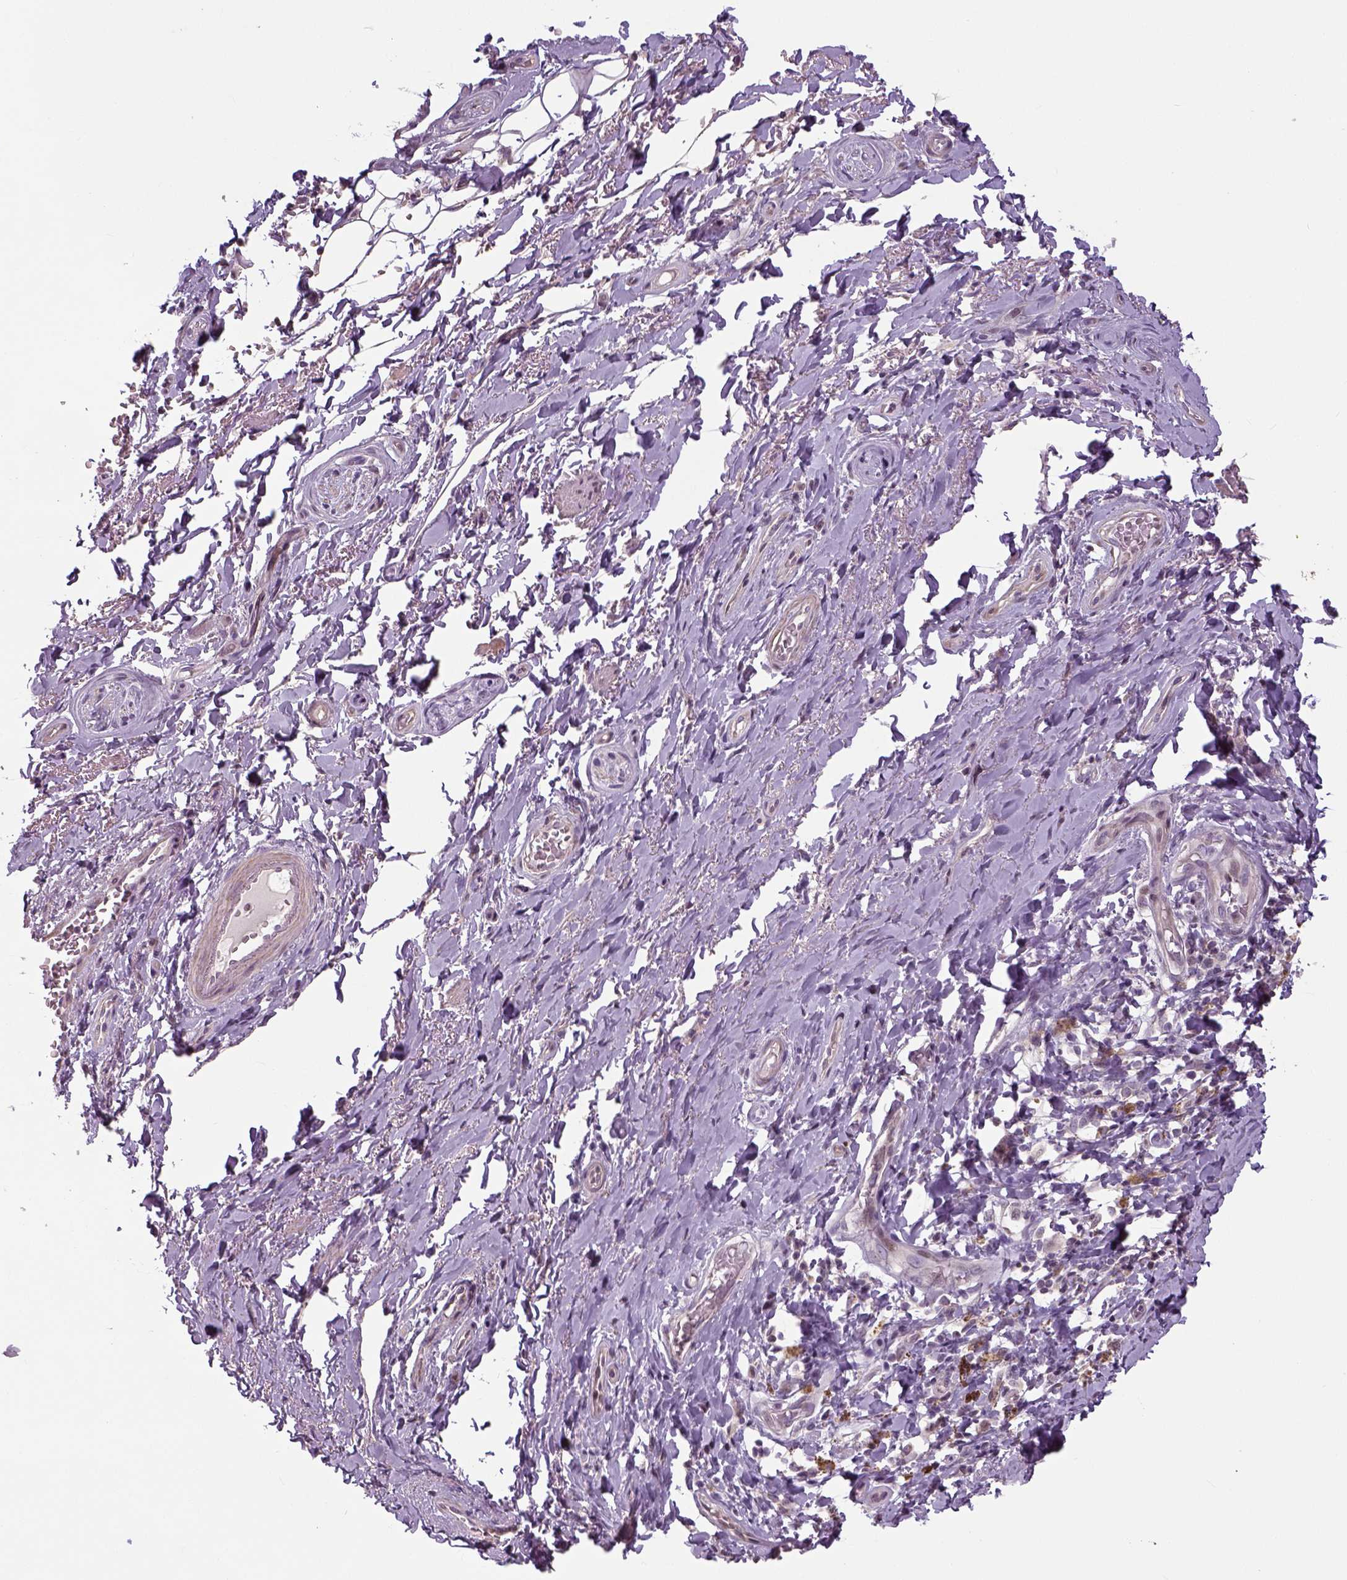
{"staining": {"intensity": "negative", "quantity": "none", "location": "none"}, "tissue": "adipose tissue", "cell_type": "Adipocytes", "image_type": "normal", "snomed": [{"axis": "morphology", "description": "Normal tissue, NOS"}, {"axis": "topography", "description": "Anal"}, {"axis": "topography", "description": "Peripheral nerve tissue"}], "caption": "Immunohistochemical staining of unremarkable adipose tissue displays no significant positivity in adipocytes.", "gene": "NECAB1", "patient": {"sex": "male", "age": 53}}